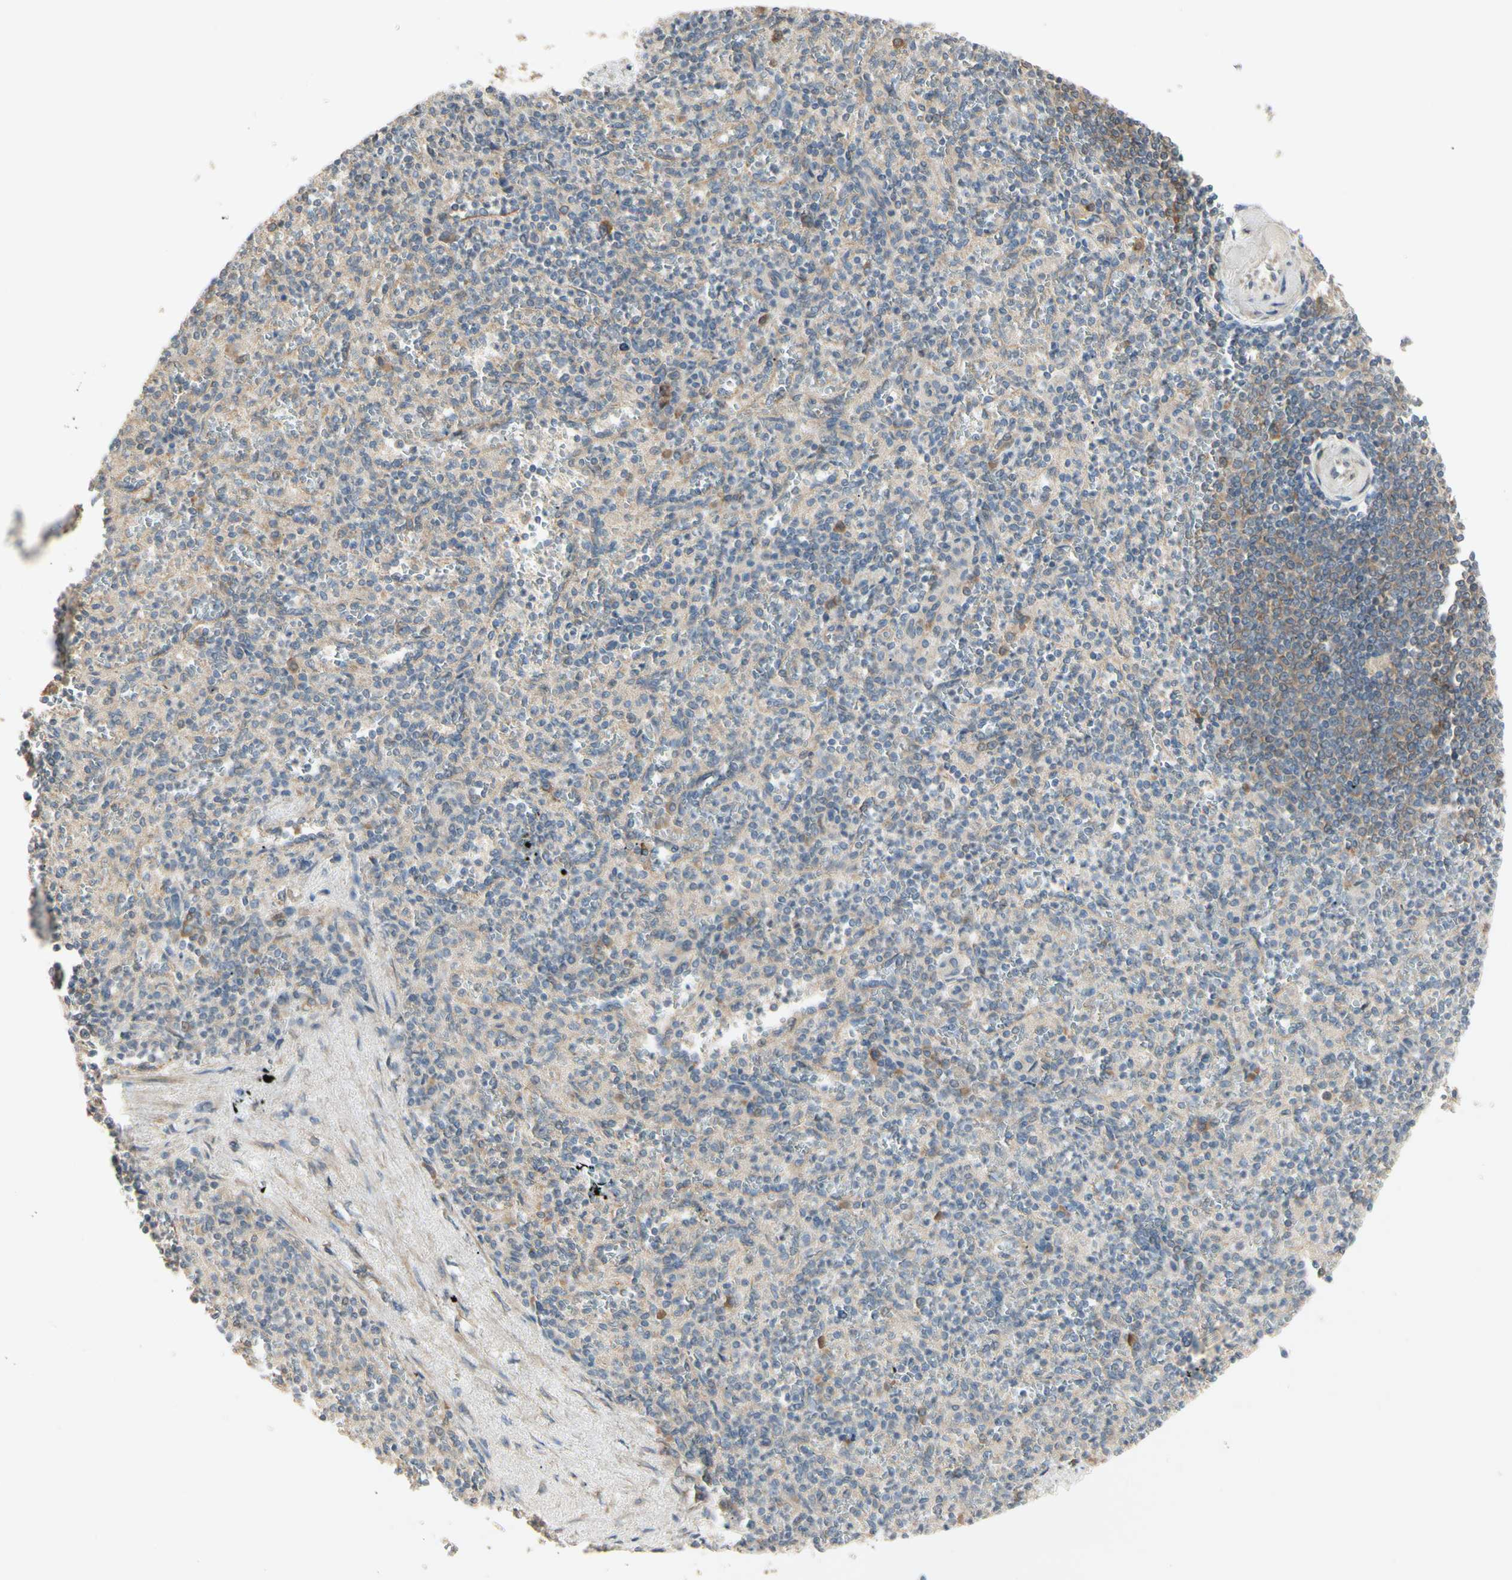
{"staining": {"intensity": "strong", "quantity": "<25%", "location": "cytoplasmic/membranous"}, "tissue": "spleen", "cell_type": "Cells in red pulp", "image_type": "normal", "snomed": [{"axis": "morphology", "description": "Normal tissue, NOS"}, {"axis": "topography", "description": "Spleen"}], "caption": "Protein staining reveals strong cytoplasmic/membranous expression in approximately <25% of cells in red pulp in benign spleen.", "gene": "IRAG1", "patient": {"sex": "female", "age": 74}}